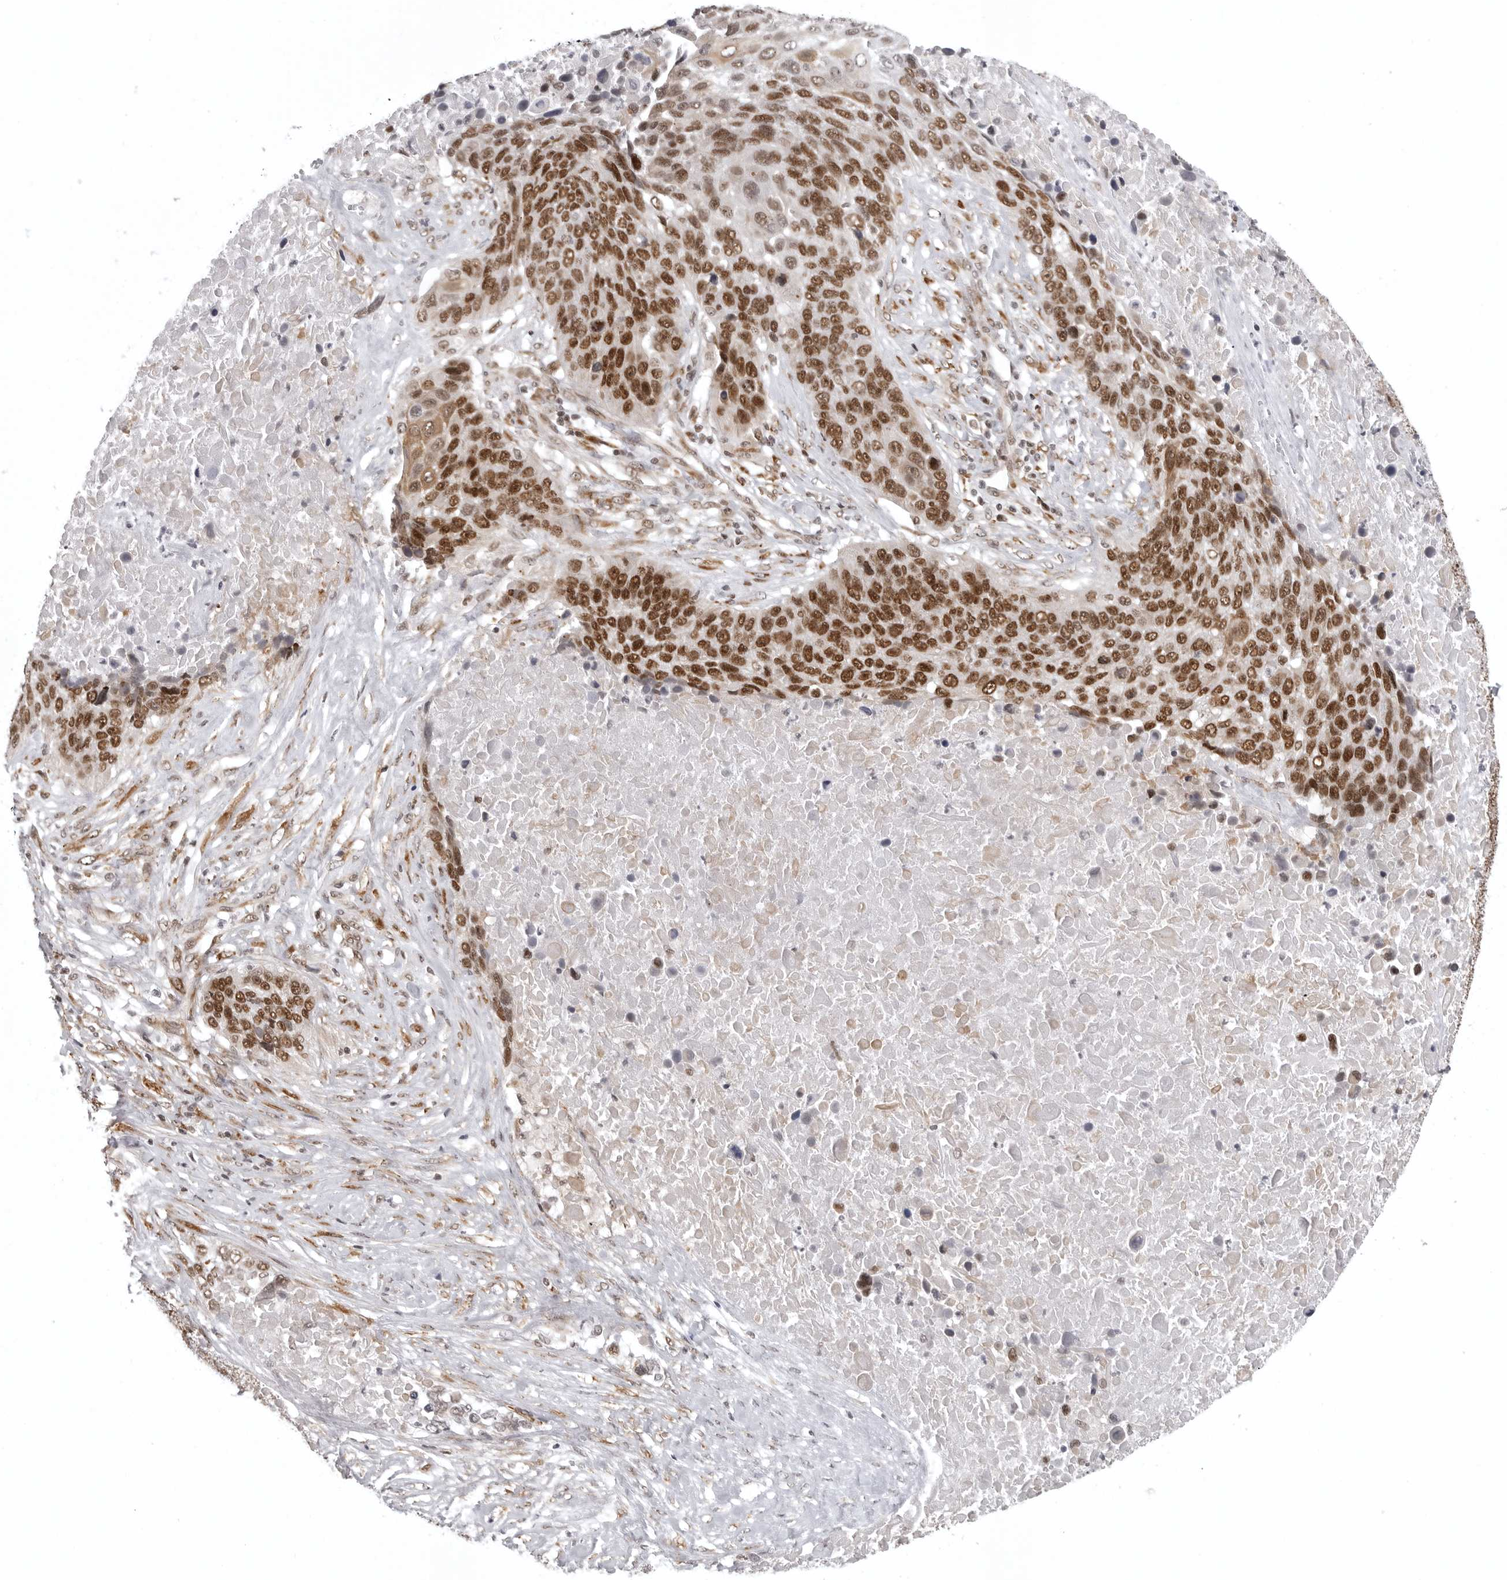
{"staining": {"intensity": "strong", "quantity": ">75%", "location": "nuclear"}, "tissue": "lung cancer", "cell_type": "Tumor cells", "image_type": "cancer", "snomed": [{"axis": "morphology", "description": "Squamous cell carcinoma, NOS"}, {"axis": "topography", "description": "Lung"}], "caption": "A photomicrograph of lung squamous cell carcinoma stained for a protein reveals strong nuclear brown staining in tumor cells.", "gene": "PRDM10", "patient": {"sex": "male", "age": 66}}